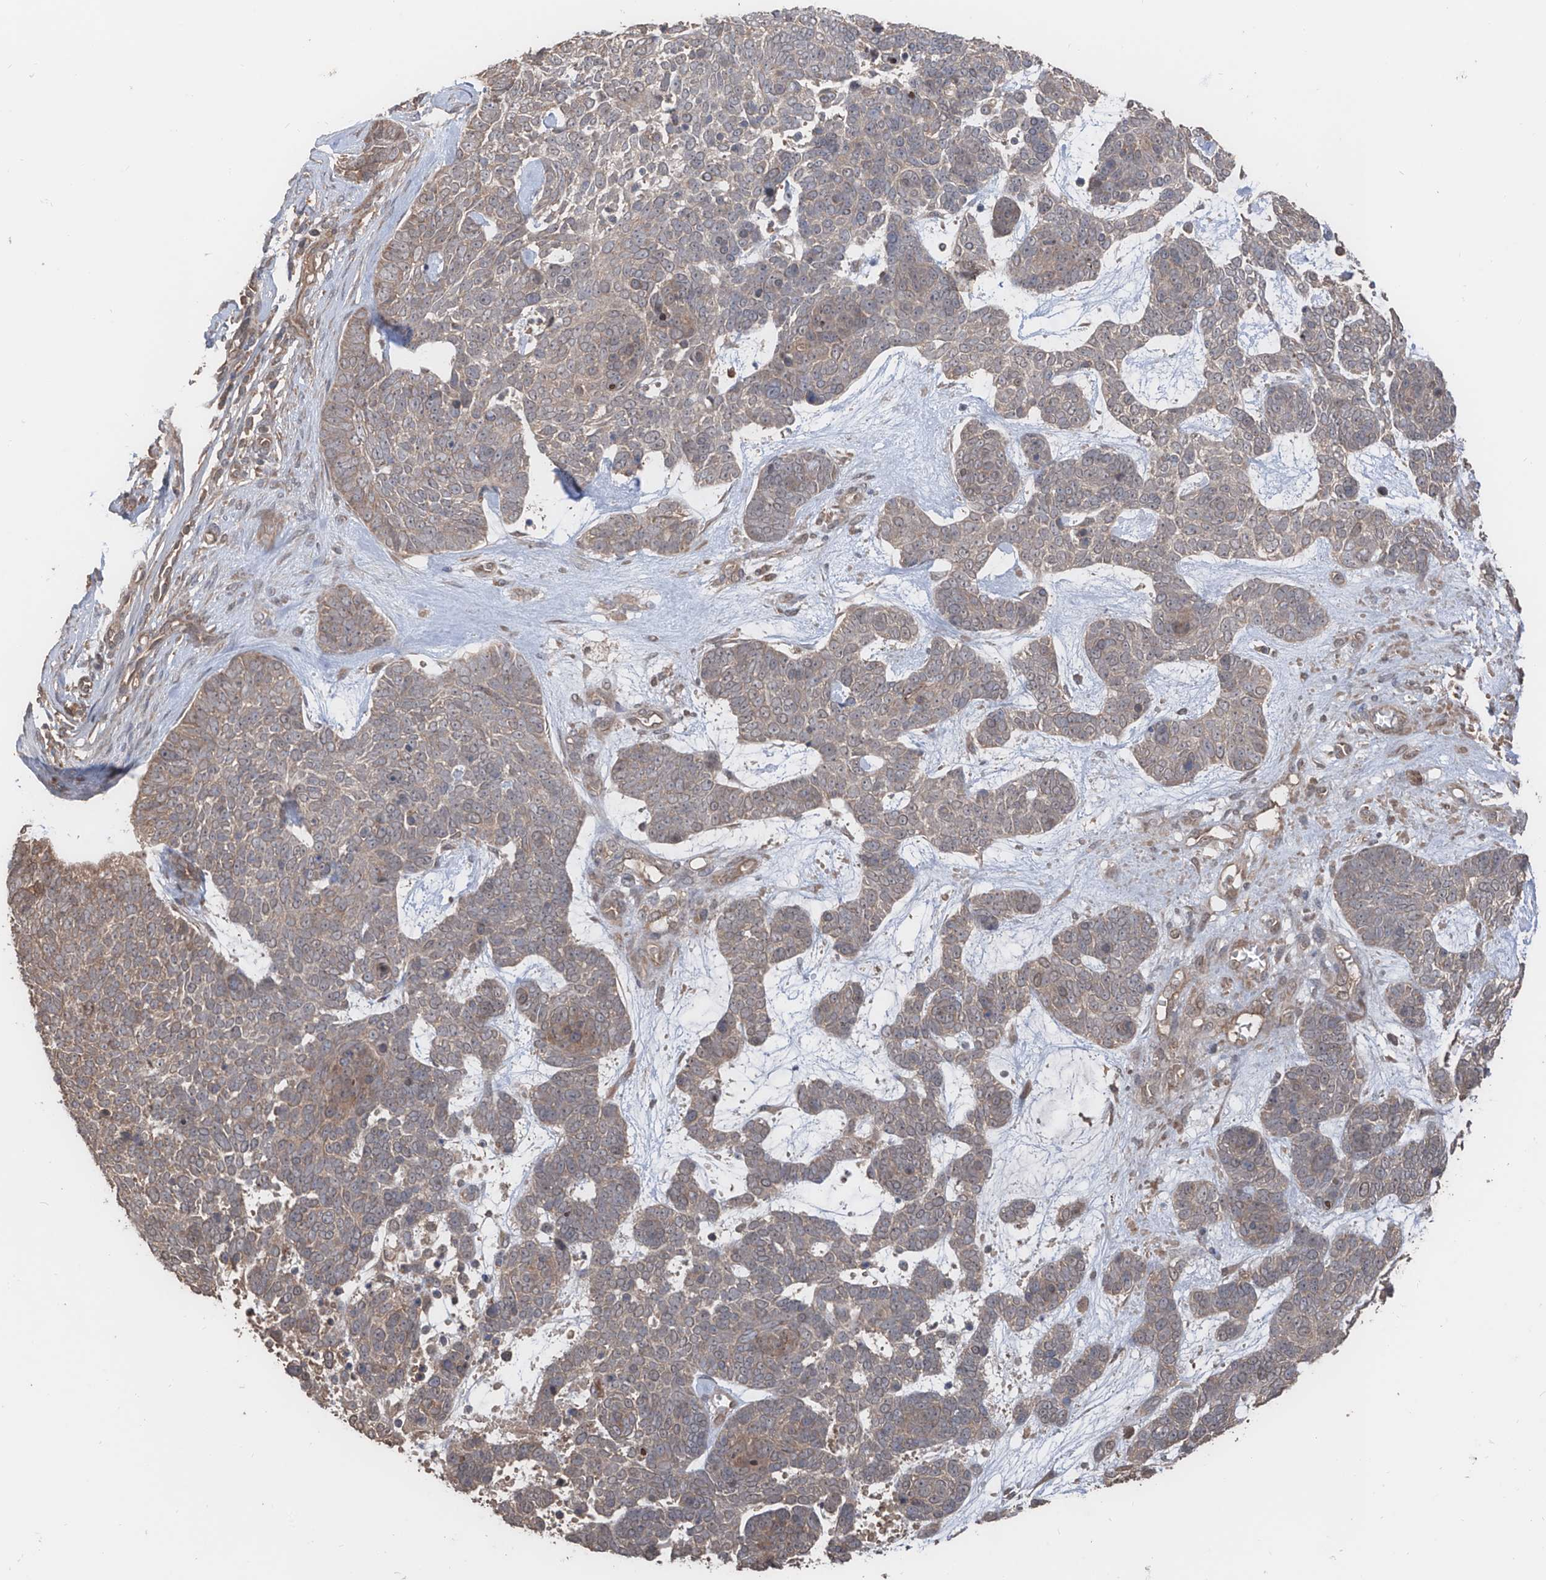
{"staining": {"intensity": "weak", "quantity": "25%-75%", "location": "cytoplasmic/membranous"}, "tissue": "skin cancer", "cell_type": "Tumor cells", "image_type": "cancer", "snomed": [{"axis": "morphology", "description": "Basal cell carcinoma"}, {"axis": "topography", "description": "Skin"}], "caption": "Immunohistochemical staining of human basal cell carcinoma (skin) displays weak cytoplasmic/membranous protein expression in approximately 25%-75% of tumor cells. Nuclei are stained in blue.", "gene": "FAM135A", "patient": {"sex": "female", "age": 81}}